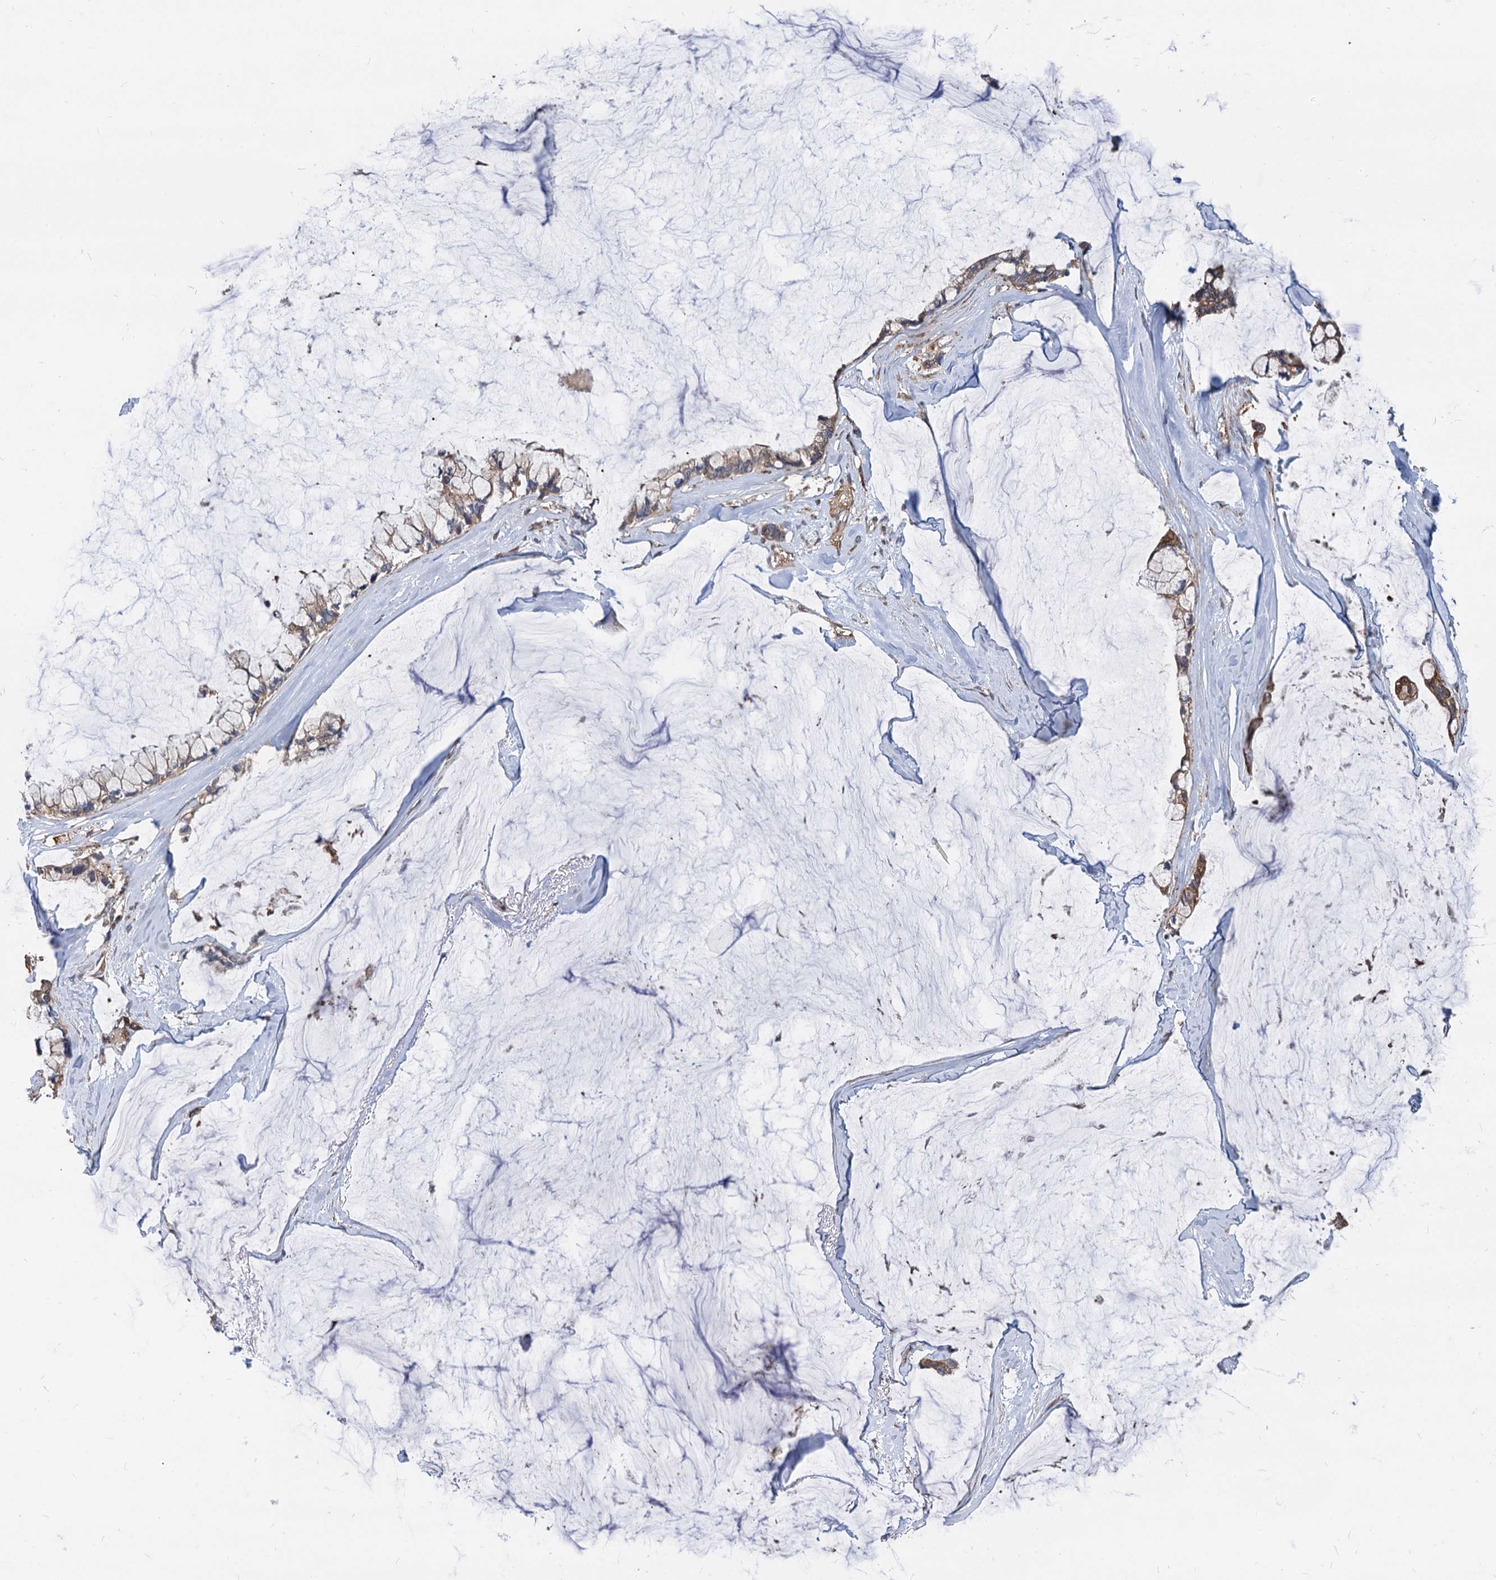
{"staining": {"intensity": "weak", "quantity": ">75%", "location": "cytoplasmic/membranous"}, "tissue": "ovarian cancer", "cell_type": "Tumor cells", "image_type": "cancer", "snomed": [{"axis": "morphology", "description": "Cystadenocarcinoma, mucinous, NOS"}, {"axis": "topography", "description": "Ovary"}], "caption": "Ovarian cancer stained with DAB (3,3'-diaminobenzidine) IHC demonstrates low levels of weak cytoplasmic/membranous staining in about >75% of tumor cells.", "gene": "STIM1", "patient": {"sex": "female", "age": 39}}